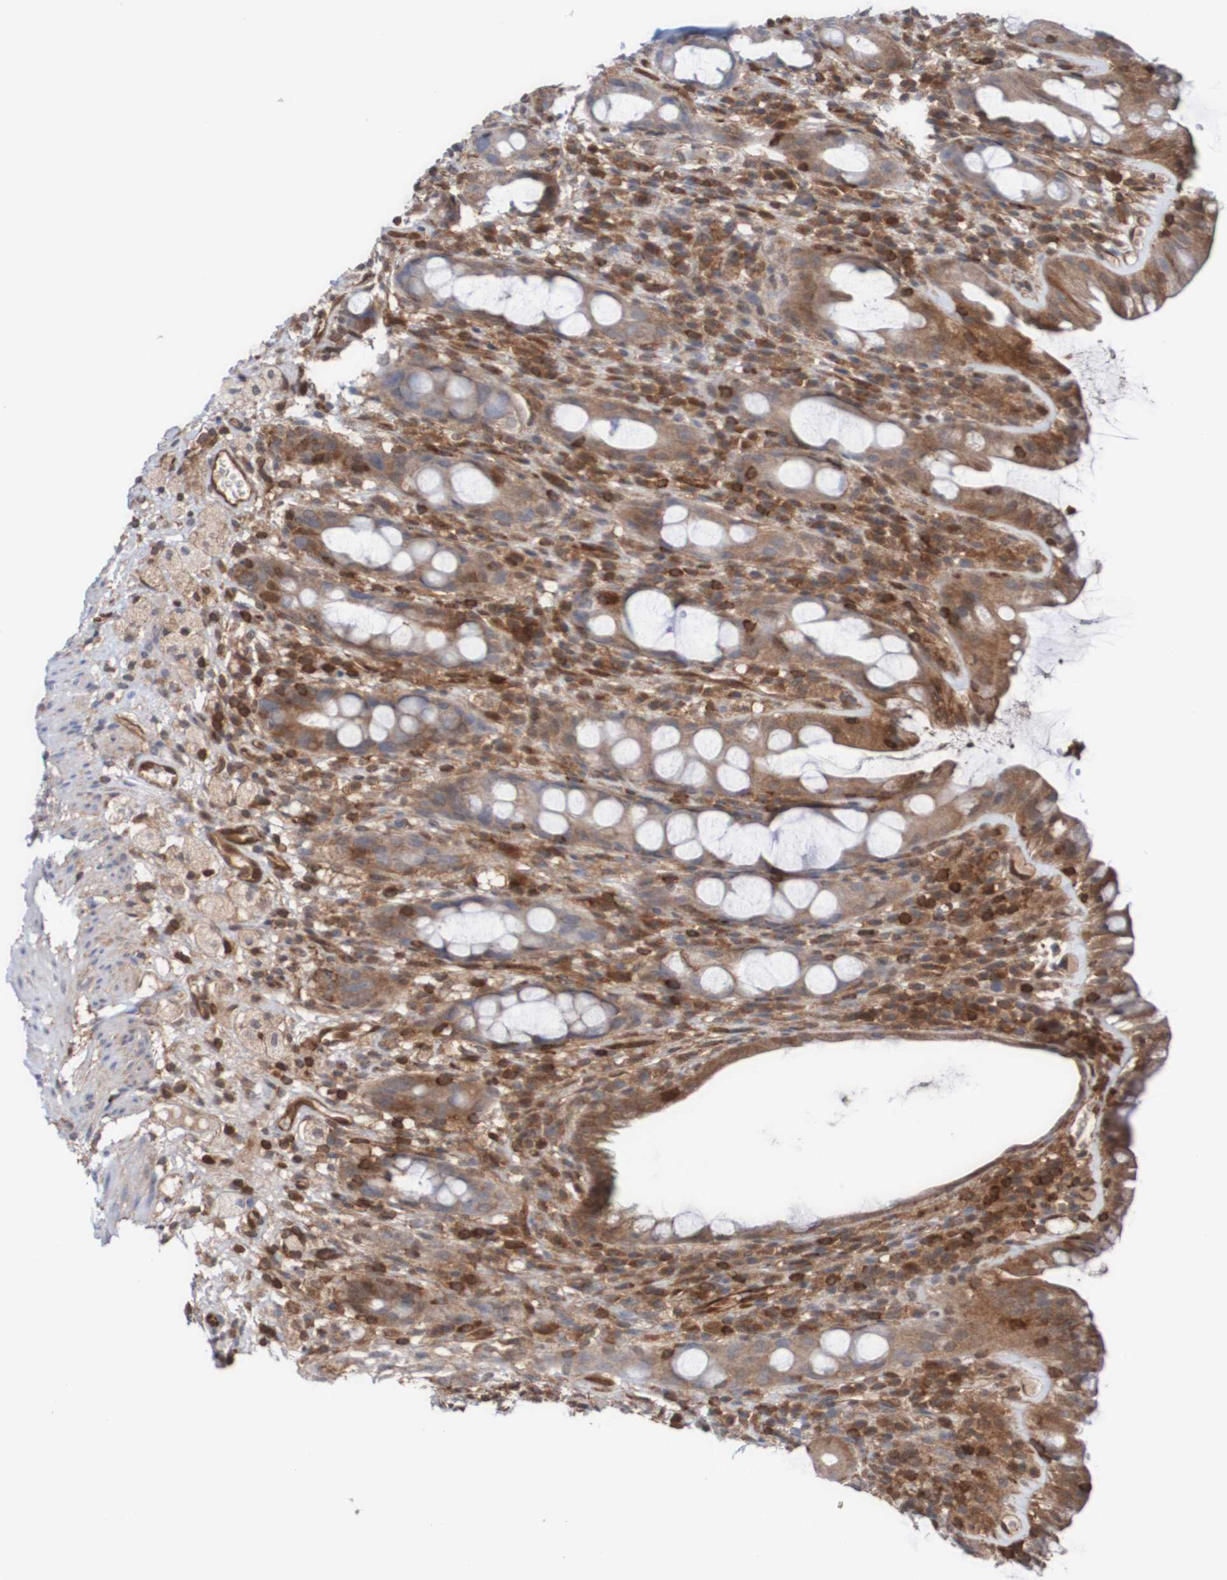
{"staining": {"intensity": "moderate", "quantity": "25%-75%", "location": "cytoplasmic/membranous"}, "tissue": "rectum", "cell_type": "Glandular cells", "image_type": "normal", "snomed": [{"axis": "morphology", "description": "Normal tissue, NOS"}, {"axis": "topography", "description": "Rectum"}], "caption": "This image displays immunohistochemistry staining of normal human rectum, with medium moderate cytoplasmic/membranous staining in approximately 25%-75% of glandular cells.", "gene": "RIGI", "patient": {"sex": "male", "age": 44}}